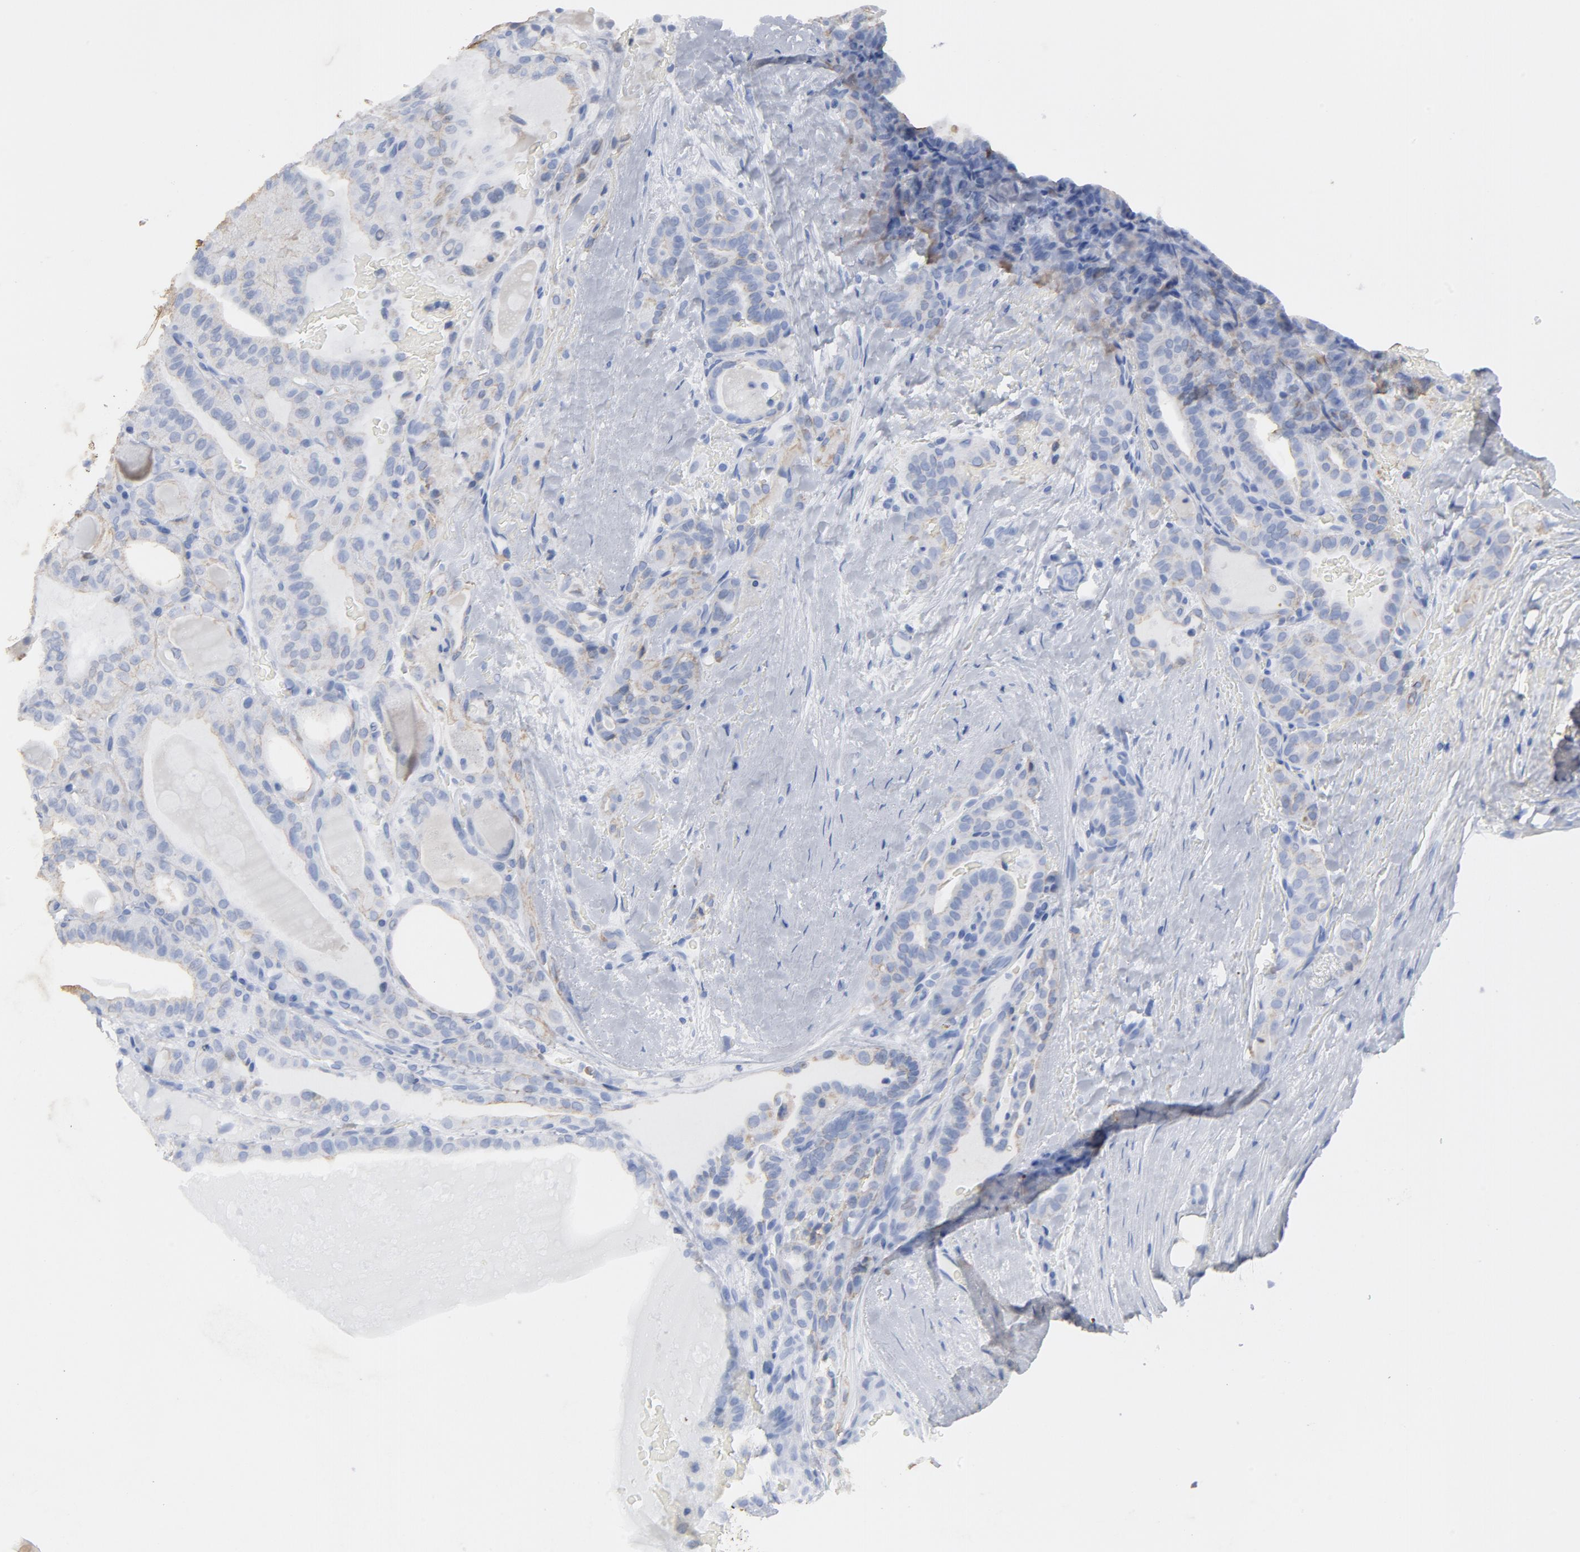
{"staining": {"intensity": "weak", "quantity": "25%-75%", "location": "cytoplasmic/membranous"}, "tissue": "thyroid cancer", "cell_type": "Tumor cells", "image_type": "cancer", "snomed": [{"axis": "morphology", "description": "Papillary adenocarcinoma, NOS"}, {"axis": "topography", "description": "Thyroid gland"}], "caption": "Immunohistochemistry (IHC) staining of thyroid cancer, which shows low levels of weak cytoplasmic/membranous expression in approximately 25%-75% of tumor cells indicating weak cytoplasmic/membranous protein positivity. The staining was performed using DAB (brown) for protein detection and nuclei were counterstained in hematoxylin (blue).", "gene": "TSPAN6", "patient": {"sex": "male", "age": 77}}